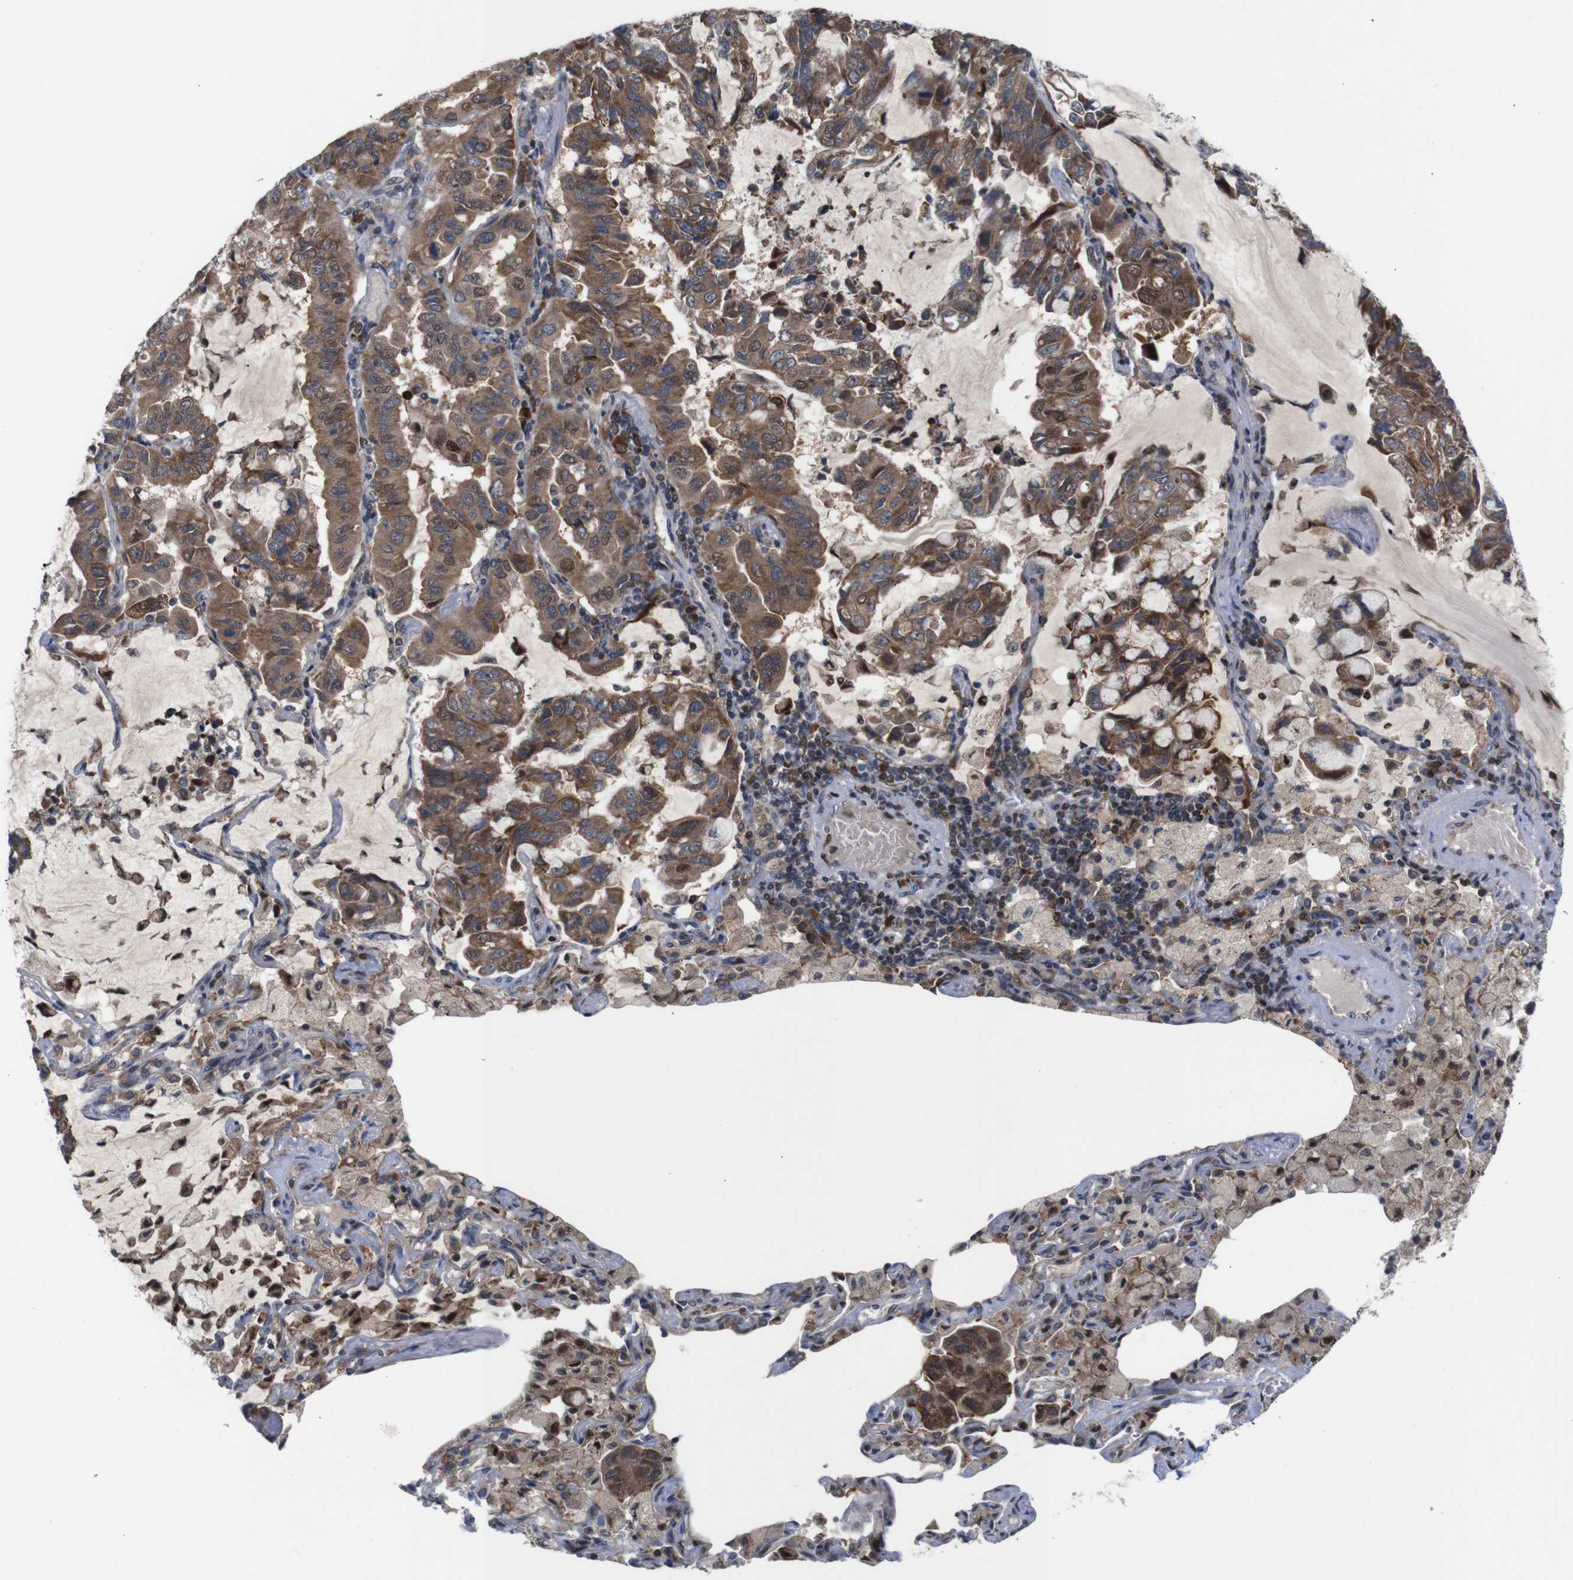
{"staining": {"intensity": "moderate", "quantity": ">75%", "location": "cytoplasmic/membranous"}, "tissue": "lung cancer", "cell_type": "Tumor cells", "image_type": "cancer", "snomed": [{"axis": "morphology", "description": "Adenocarcinoma, NOS"}, {"axis": "topography", "description": "Lung"}], "caption": "Immunohistochemical staining of lung adenocarcinoma demonstrates moderate cytoplasmic/membranous protein positivity in about >75% of tumor cells.", "gene": "PTPN1", "patient": {"sex": "male", "age": 64}}